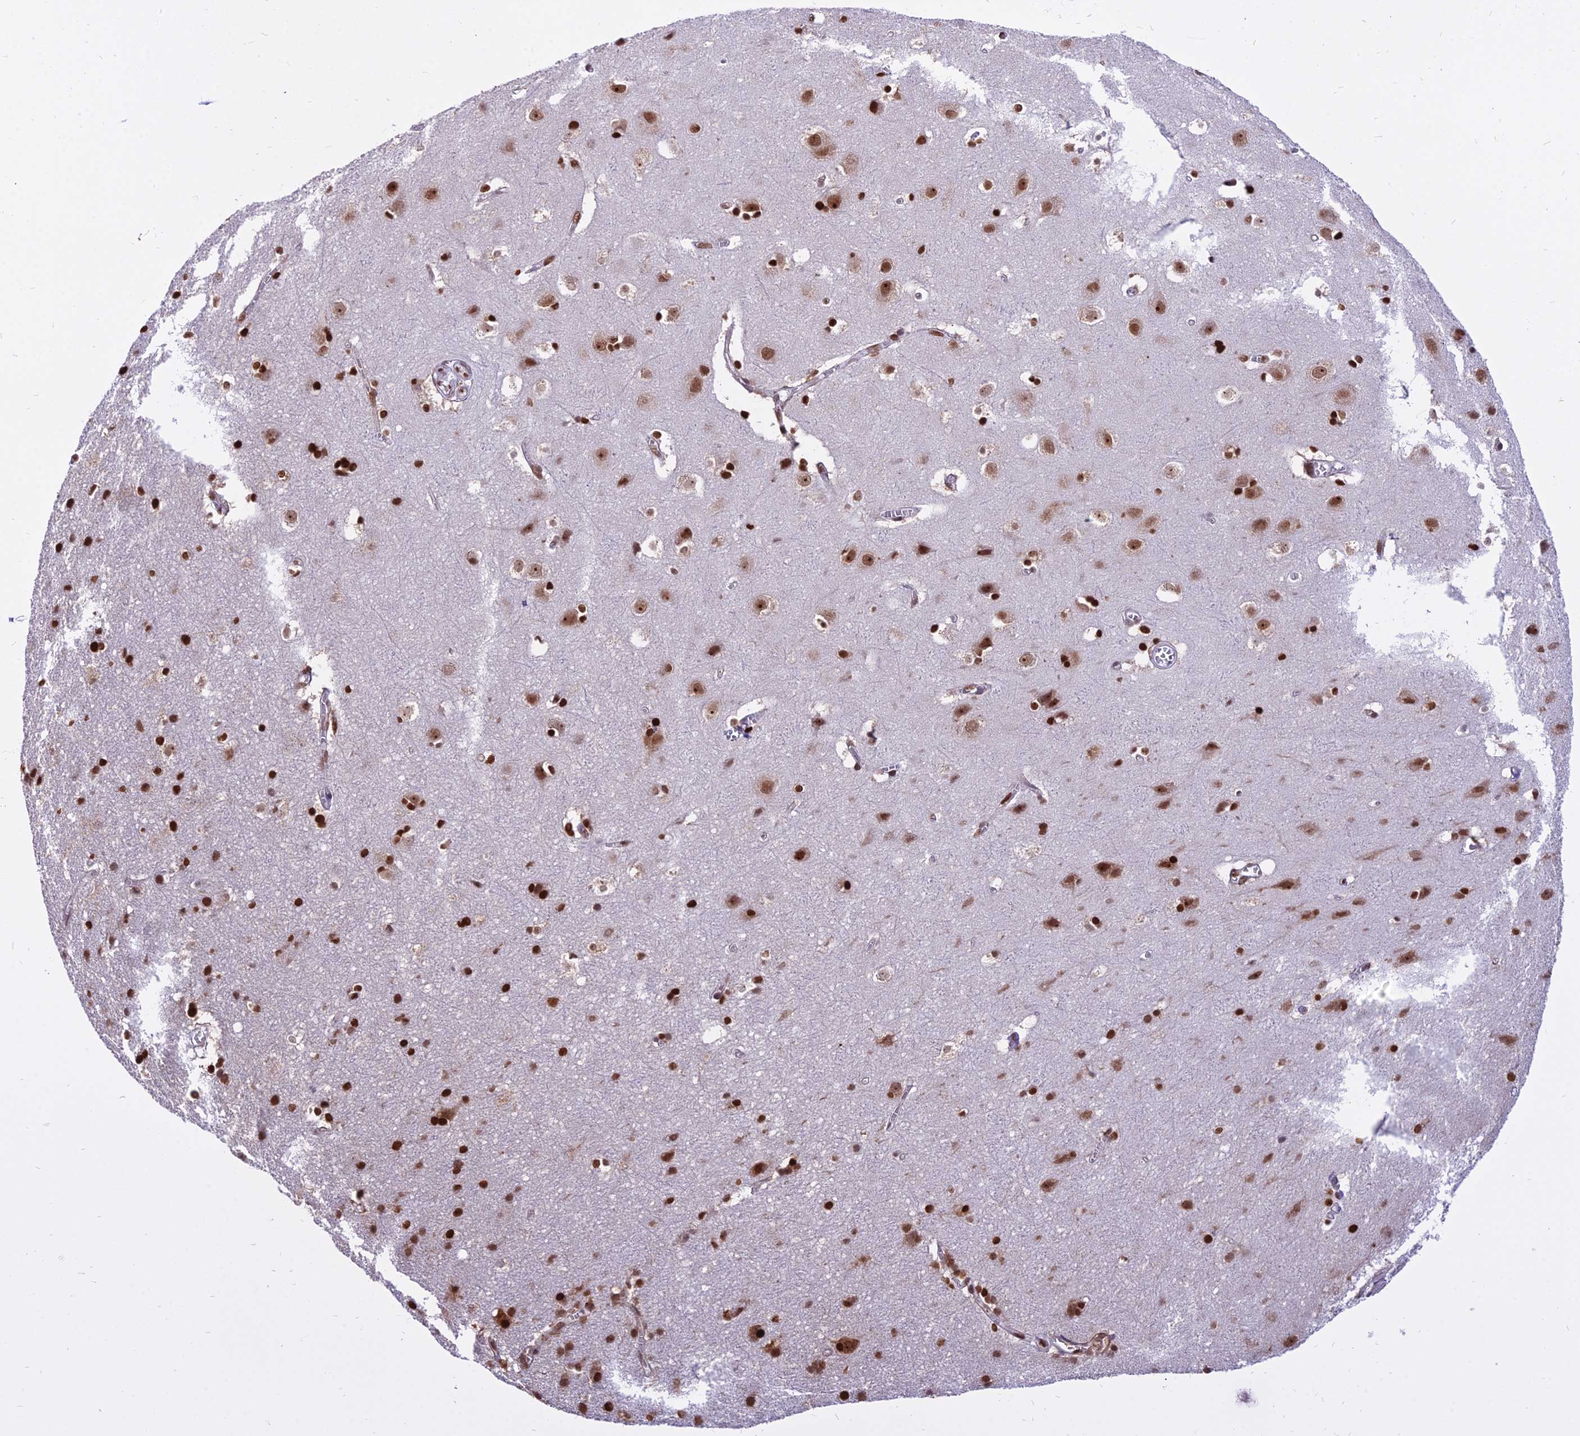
{"staining": {"intensity": "moderate", "quantity": "25%-75%", "location": "nuclear"}, "tissue": "cerebral cortex", "cell_type": "Endothelial cells", "image_type": "normal", "snomed": [{"axis": "morphology", "description": "Normal tissue, NOS"}, {"axis": "topography", "description": "Cerebral cortex"}], "caption": "Cerebral cortex stained for a protein (brown) reveals moderate nuclear positive staining in approximately 25%-75% of endothelial cells.", "gene": "PARP1", "patient": {"sex": "male", "age": 54}}